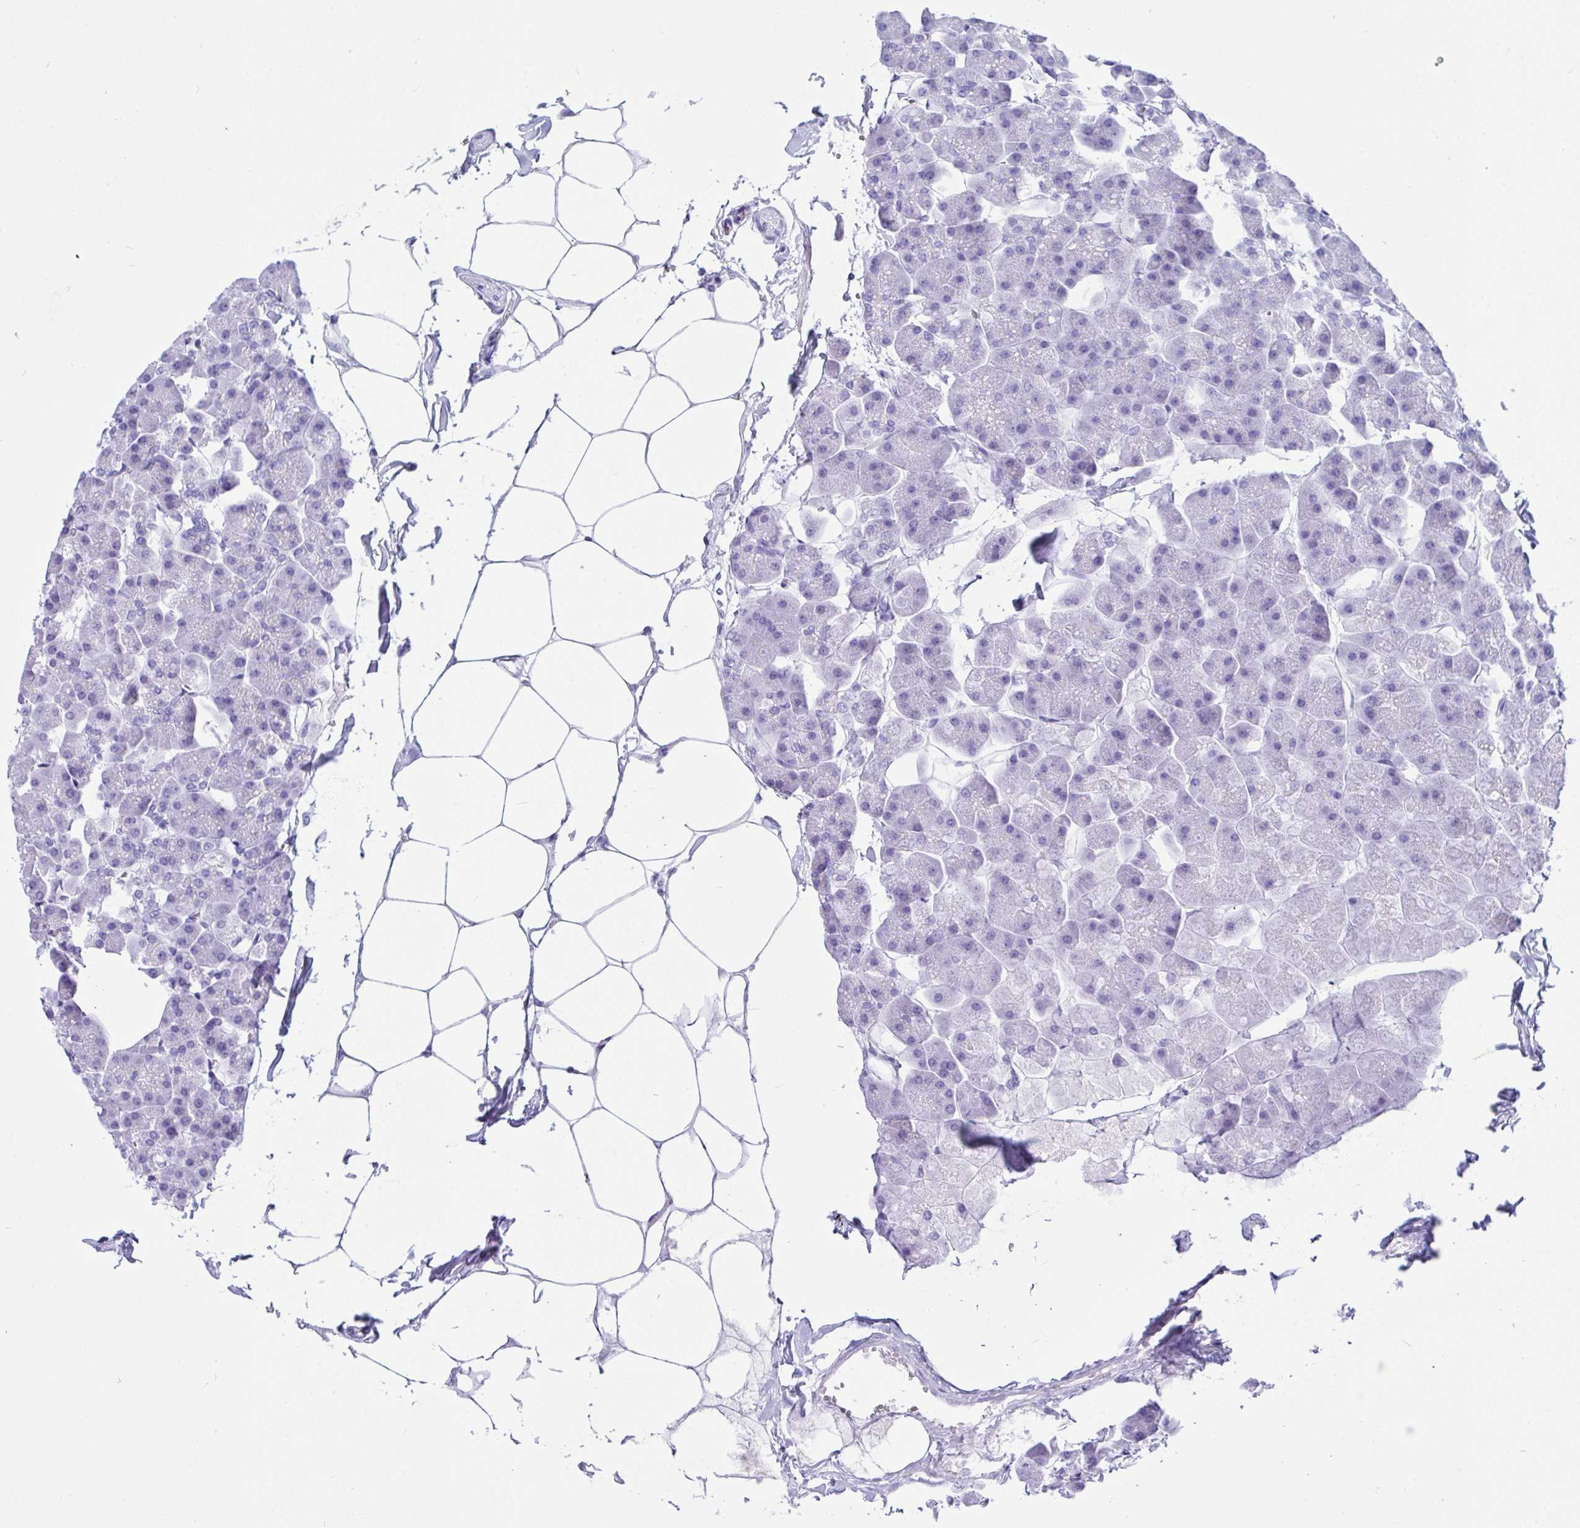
{"staining": {"intensity": "negative", "quantity": "none", "location": "none"}, "tissue": "pancreas", "cell_type": "Exocrine glandular cells", "image_type": "normal", "snomed": [{"axis": "morphology", "description": "Normal tissue, NOS"}, {"axis": "topography", "description": "Pancreas"}], "caption": "Exocrine glandular cells are negative for protein expression in normal human pancreas. Brightfield microscopy of immunohistochemistry stained with DAB (3,3'-diaminobenzidine) (brown) and hematoxylin (blue), captured at high magnification.", "gene": "BEST4", "patient": {"sex": "male", "age": 35}}